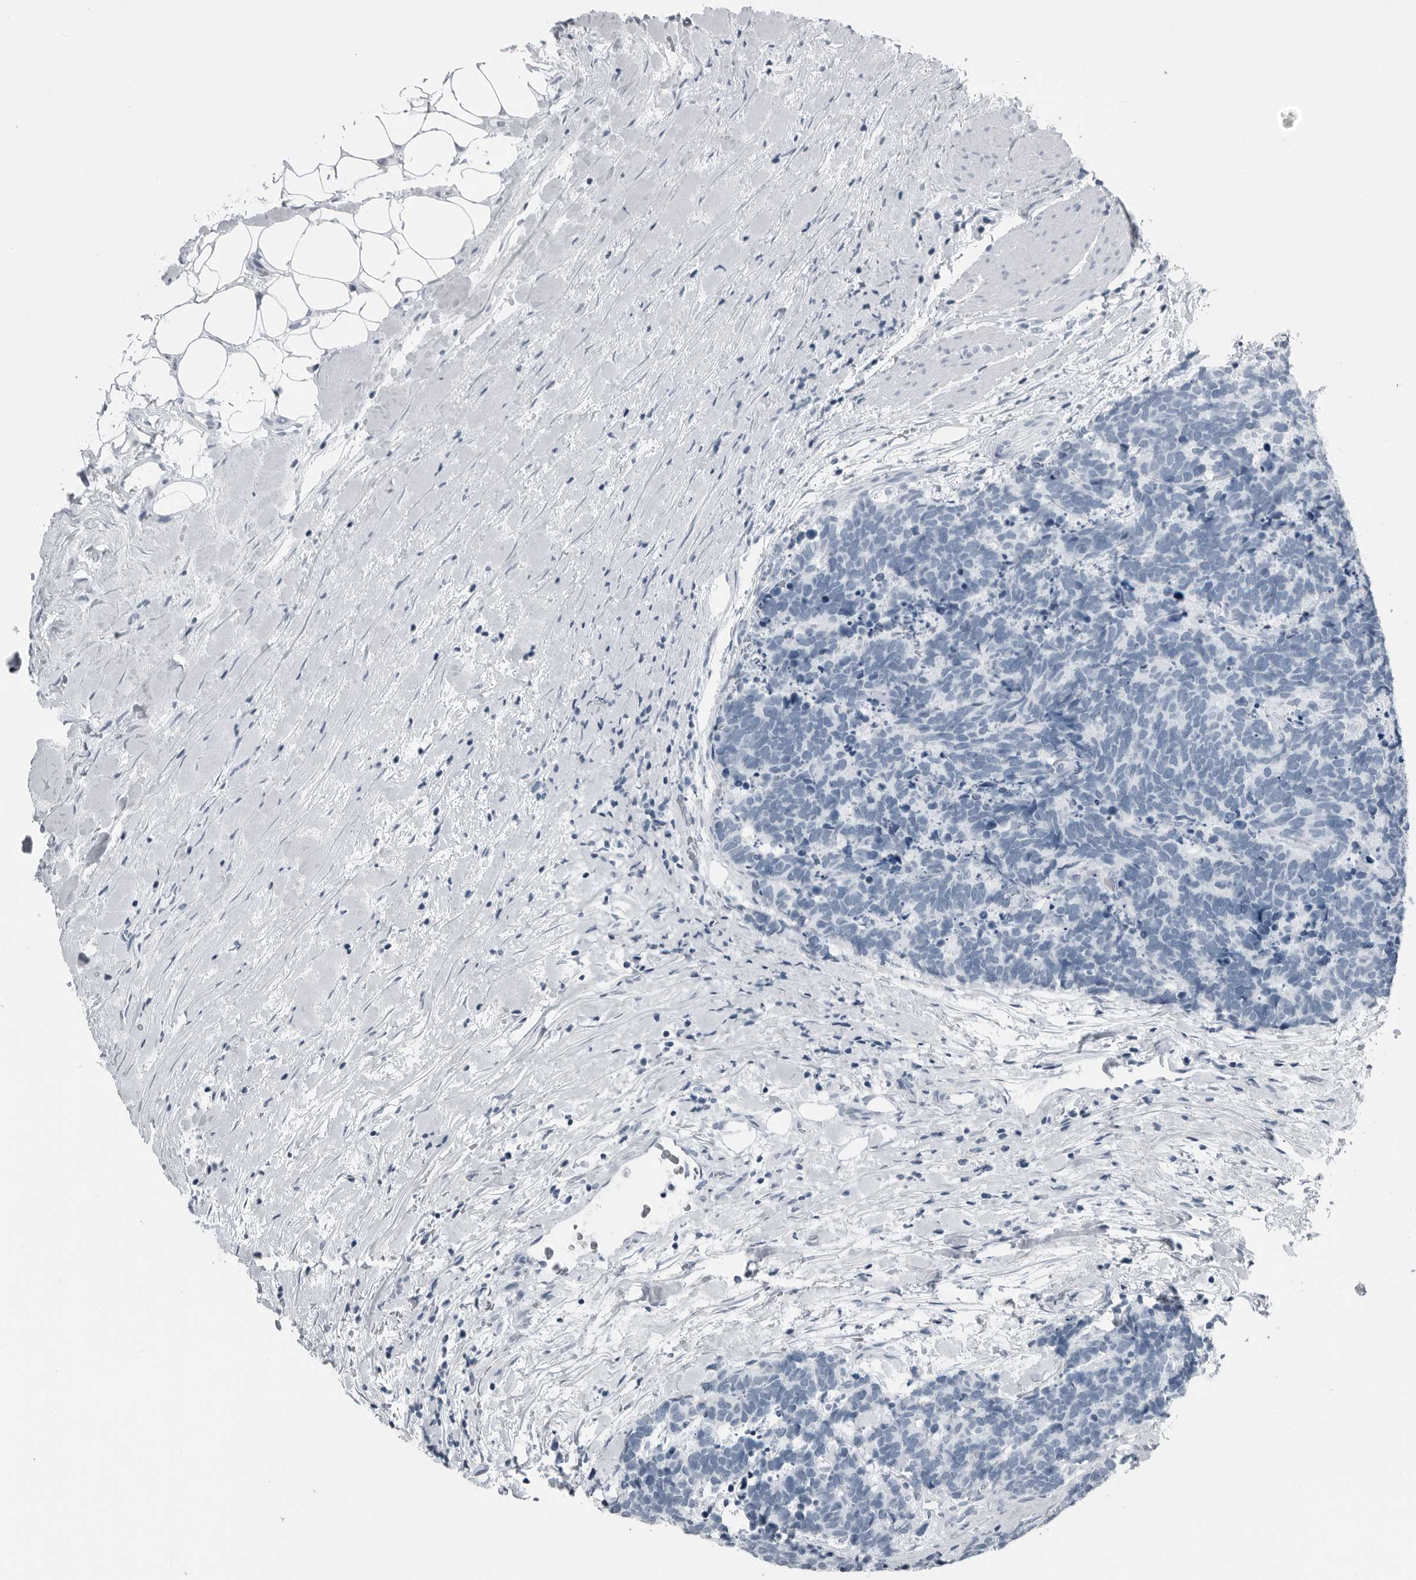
{"staining": {"intensity": "negative", "quantity": "none", "location": "none"}, "tissue": "carcinoid", "cell_type": "Tumor cells", "image_type": "cancer", "snomed": [{"axis": "morphology", "description": "Carcinoma, NOS"}, {"axis": "morphology", "description": "Carcinoid, malignant, NOS"}, {"axis": "topography", "description": "Urinary bladder"}], "caption": "The histopathology image exhibits no significant positivity in tumor cells of carcinoma.", "gene": "PRSS1", "patient": {"sex": "male", "age": 57}}